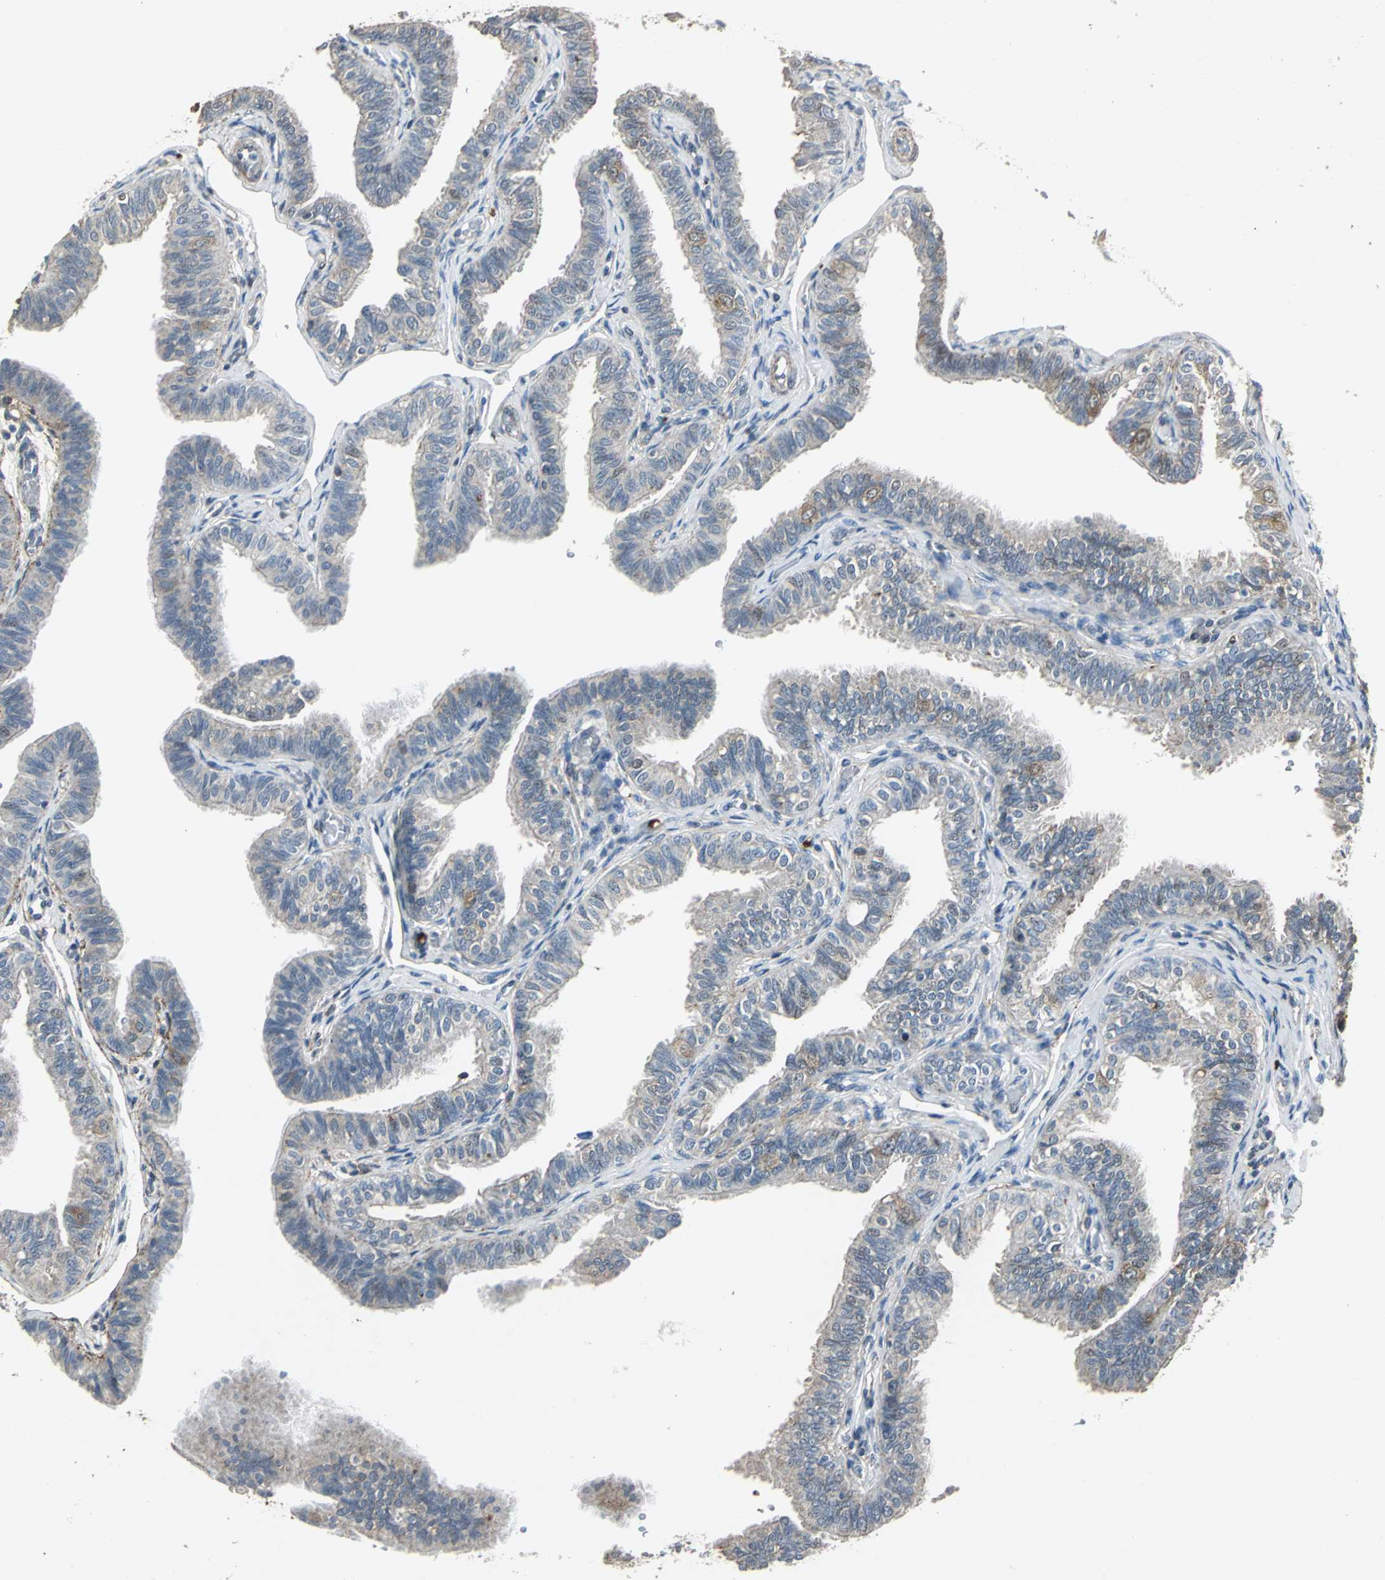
{"staining": {"intensity": "weak", "quantity": "25%-75%", "location": "cytoplasmic/membranous"}, "tissue": "fallopian tube", "cell_type": "Glandular cells", "image_type": "normal", "snomed": [{"axis": "morphology", "description": "Normal tissue, NOS"}, {"axis": "morphology", "description": "Dermoid, NOS"}, {"axis": "topography", "description": "Fallopian tube"}], "caption": "High-magnification brightfield microscopy of benign fallopian tube stained with DAB (3,3'-diaminobenzidine) (brown) and counterstained with hematoxylin (blue). glandular cells exhibit weak cytoplasmic/membranous staining is identified in about25%-75% of cells. (DAB = brown stain, brightfield microscopy at high magnification).", "gene": "DNAJB4", "patient": {"sex": "female", "age": 33}}